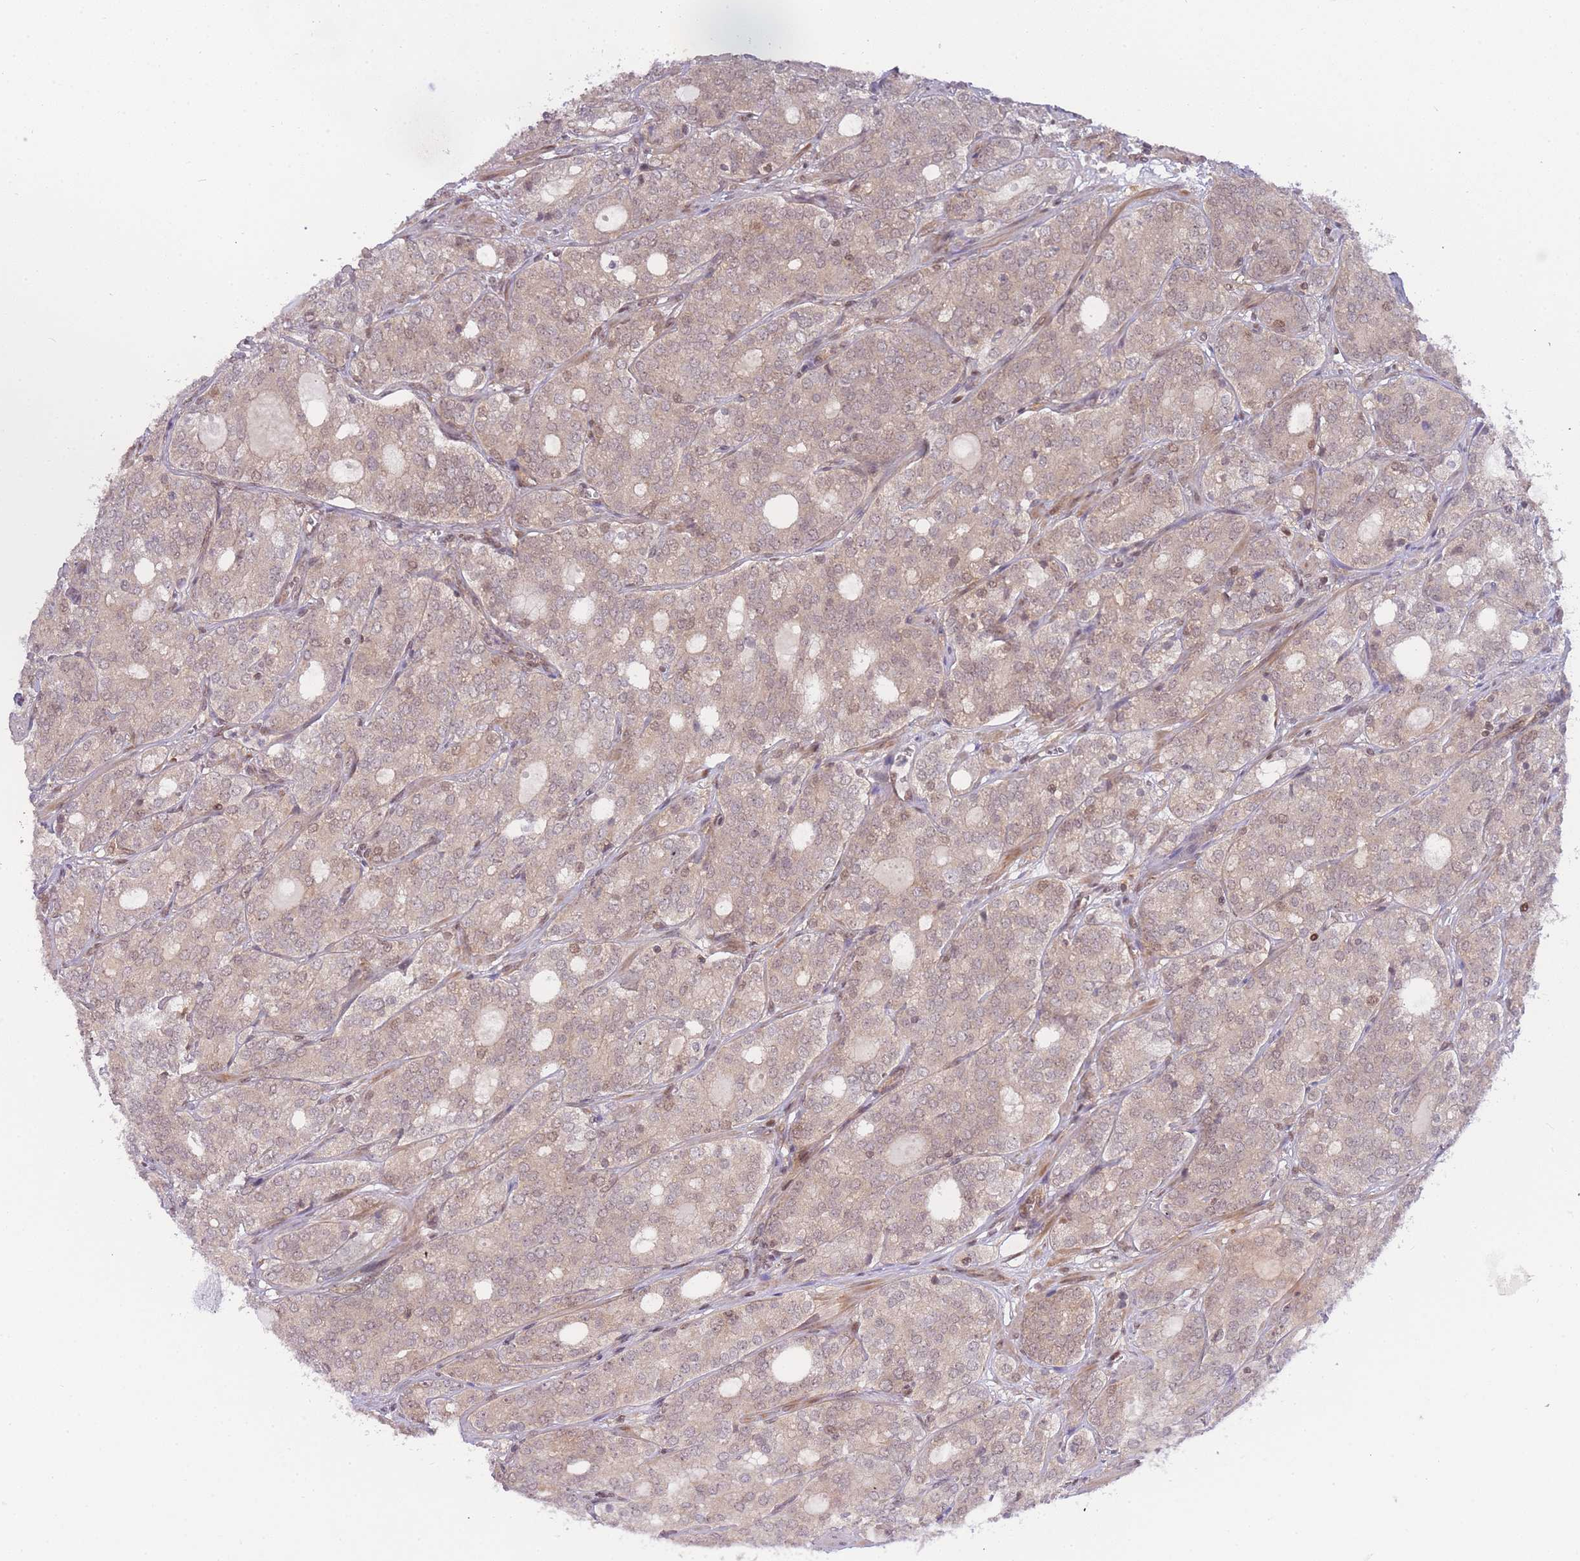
{"staining": {"intensity": "weak", "quantity": ">75%", "location": "cytoplasmic/membranous,nuclear"}, "tissue": "prostate cancer", "cell_type": "Tumor cells", "image_type": "cancer", "snomed": [{"axis": "morphology", "description": "Adenocarcinoma, High grade"}, {"axis": "topography", "description": "Prostate"}], "caption": "This micrograph reveals immunohistochemistry (IHC) staining of prostate adenocarcinoma (high-grade), with low weak cytoplasmic/membranous and nuclear positivity in about >75% of tumor cells.", "gene": "KIAA1191", "patient": {"sex": "male", "age": 64}}